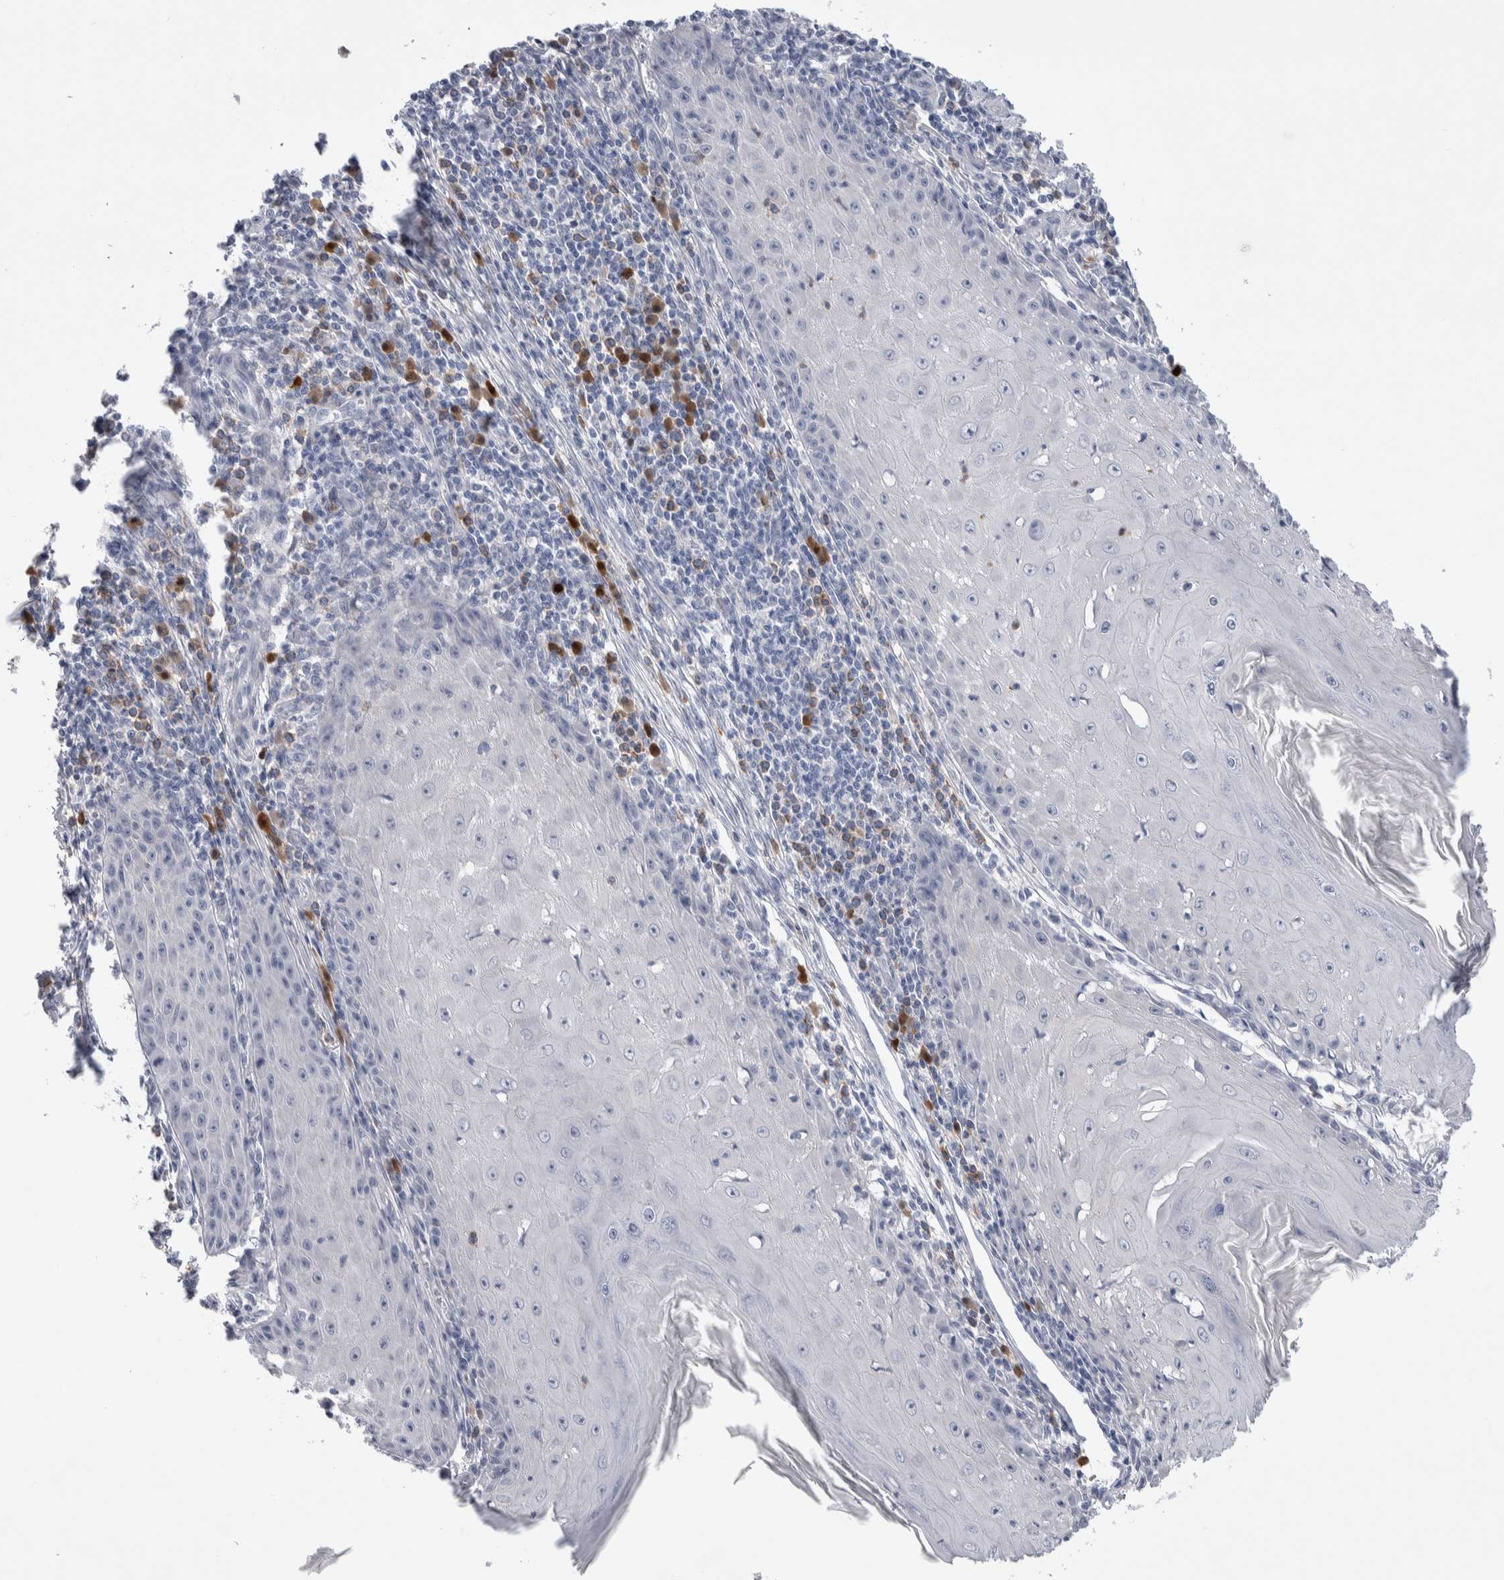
{"staining": {"intensity": "negative", "quantity": "none", "location": "none"}, "tissue": "skin cancer", "cell_type": "Tumor cells", "image_type": "cancer", "snomed": [{"axis": "morphology", "description": "Squamous cell carcinoma, NOS"}, {"axis": "topography", "description": "Skin"}], "caption": "An immunohistochemistry image of skin cancer (squamous cell carcinoma) is shown. There is no staining in tumor cells of skin cancer (squamous cell carcinoma).", "gene": "LURAP1L", "patient": {"sex": "female", "age": 73}}